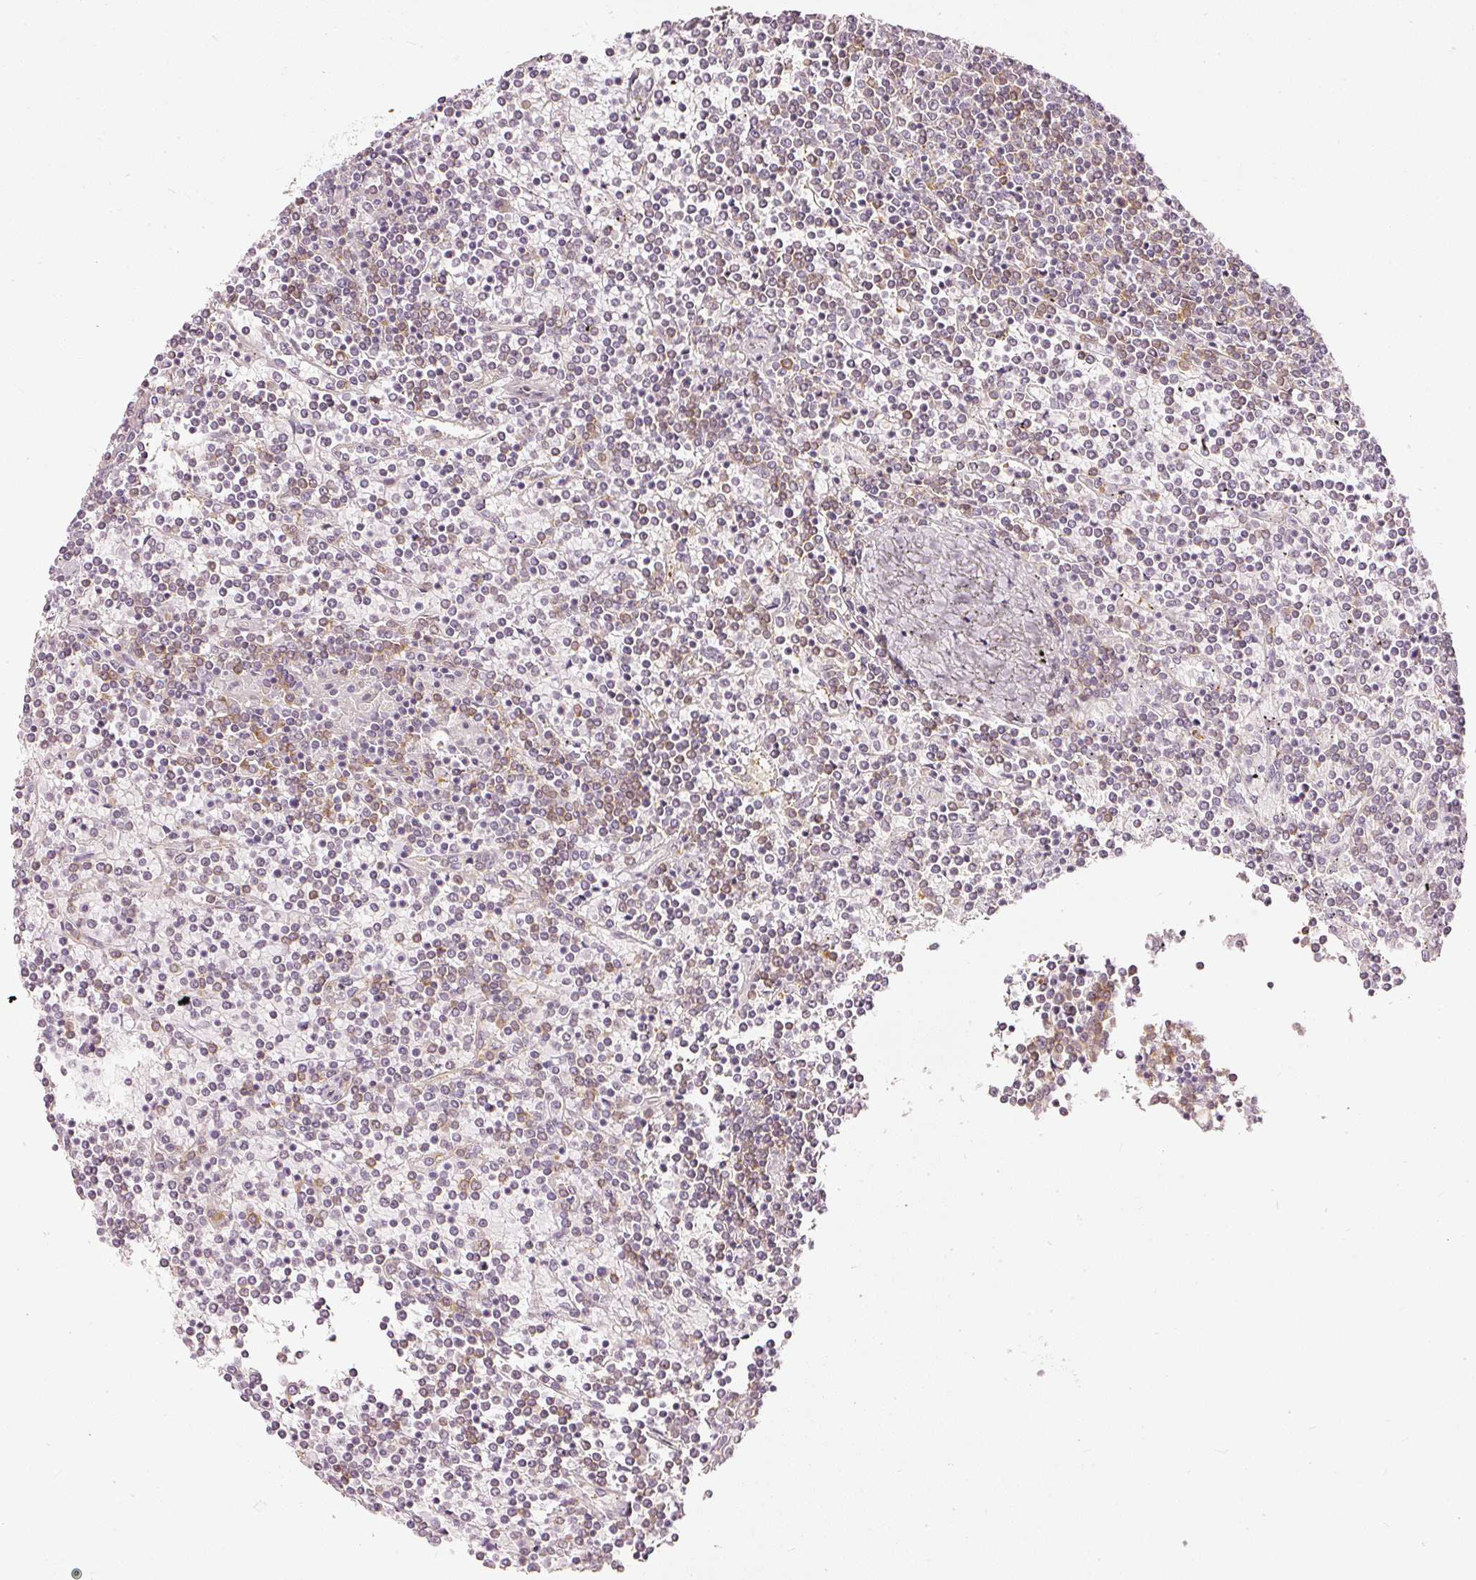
{"staining": {"intensity": "negative", "quantity": "none", "location": "none"}, "tissue": "lymphoma", "cell_type": "Tumor cells", "image_type": "cancer", "snomed": [{"axis": "morphology", "description": "Malignant lymphoma, non-Hodgkin's type, Low grade"}, {"axis": "topography", "description": "Spleen"}], "caption": "Malignant lymphoma, non-Hodgkin's type (low-grade) was stained to show a protein in brown. There is no significant positivity in tumor cells.", "gene": "DRD2", "patient": {"sex": "female", "age": 19}}